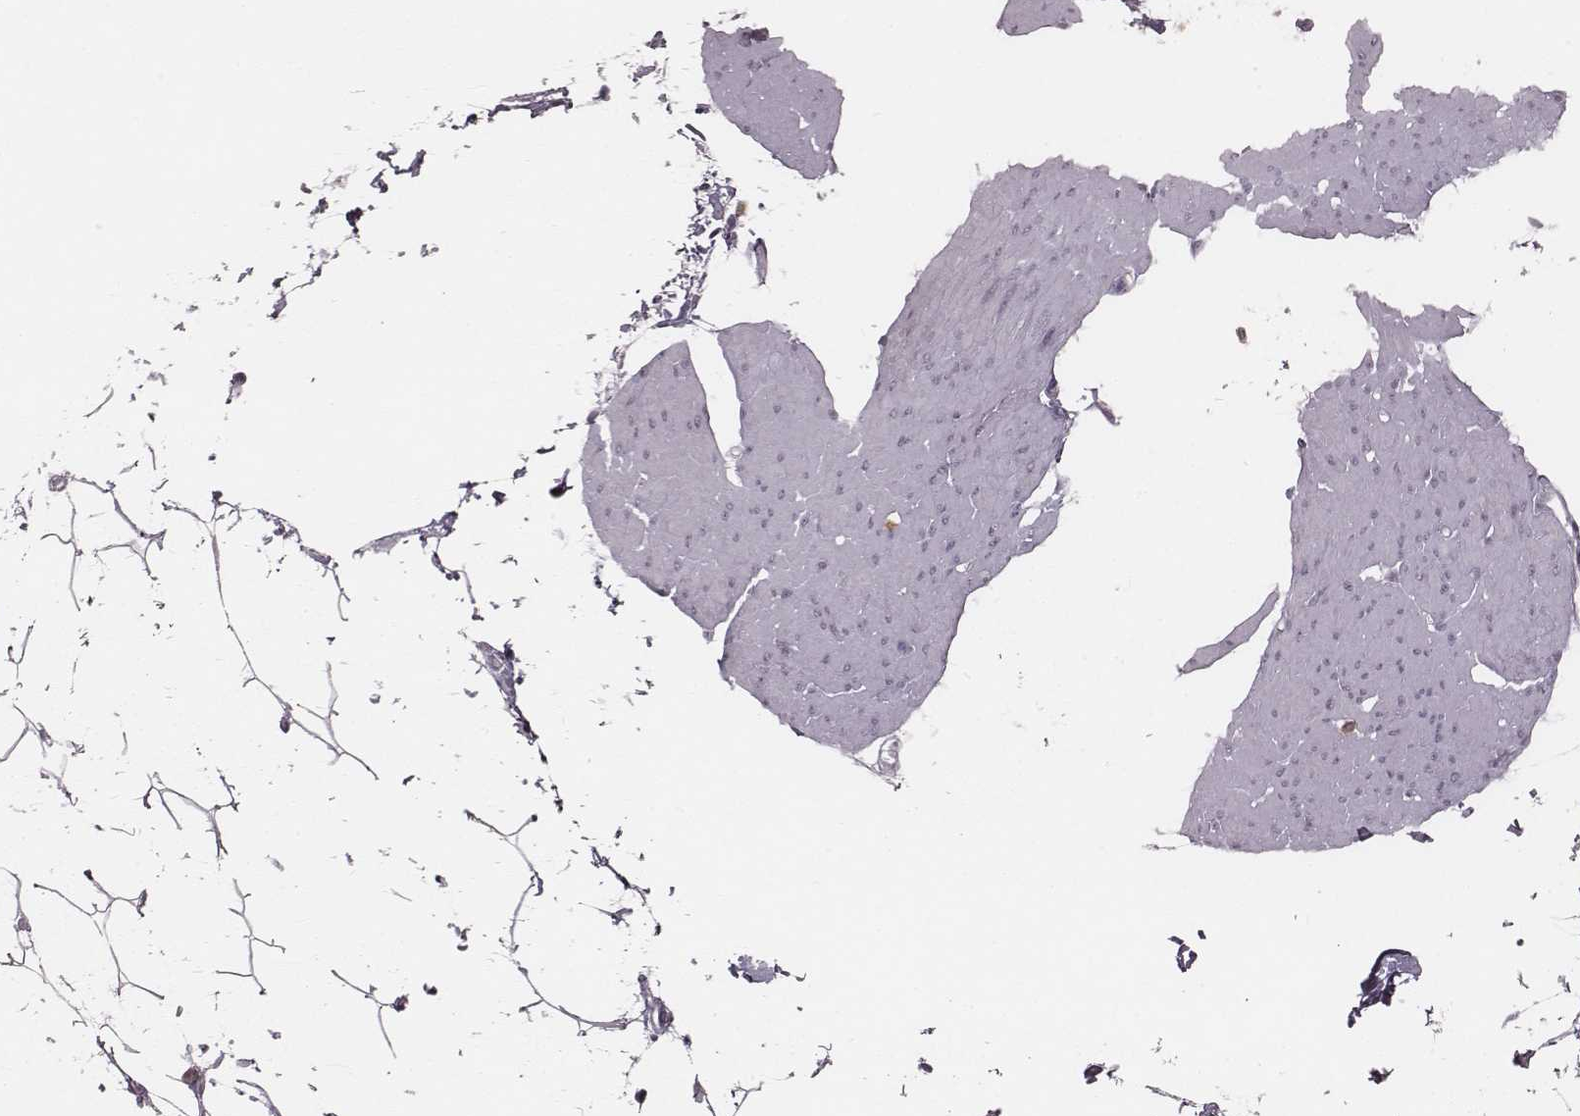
{"staining": {"intensity": "negative", "quantity": "none", "location": "none"}, "tissue": "smooth muscle", "cell_type": "Smooth muscle cells", "image_type": "normal", "snomed": [{"axis": "morphology", "description": "Normal tissue, NOS"}, {"axis": "topography", "description": "Adipose tissue"}, {"axis": "topography", "description": "Smooth muscle"}, {"axis": "topography", "description": "Peripheral nerve tissue"}], "caption": "An immunohistochemistry image of normal smooth muscle is shown. There is no staining in smooth muscle cells of smooth muscle. (DAB IHC, high magnification).", "gene": "RPGRIP1", "patient": {"sex": "male", "age": 83}}